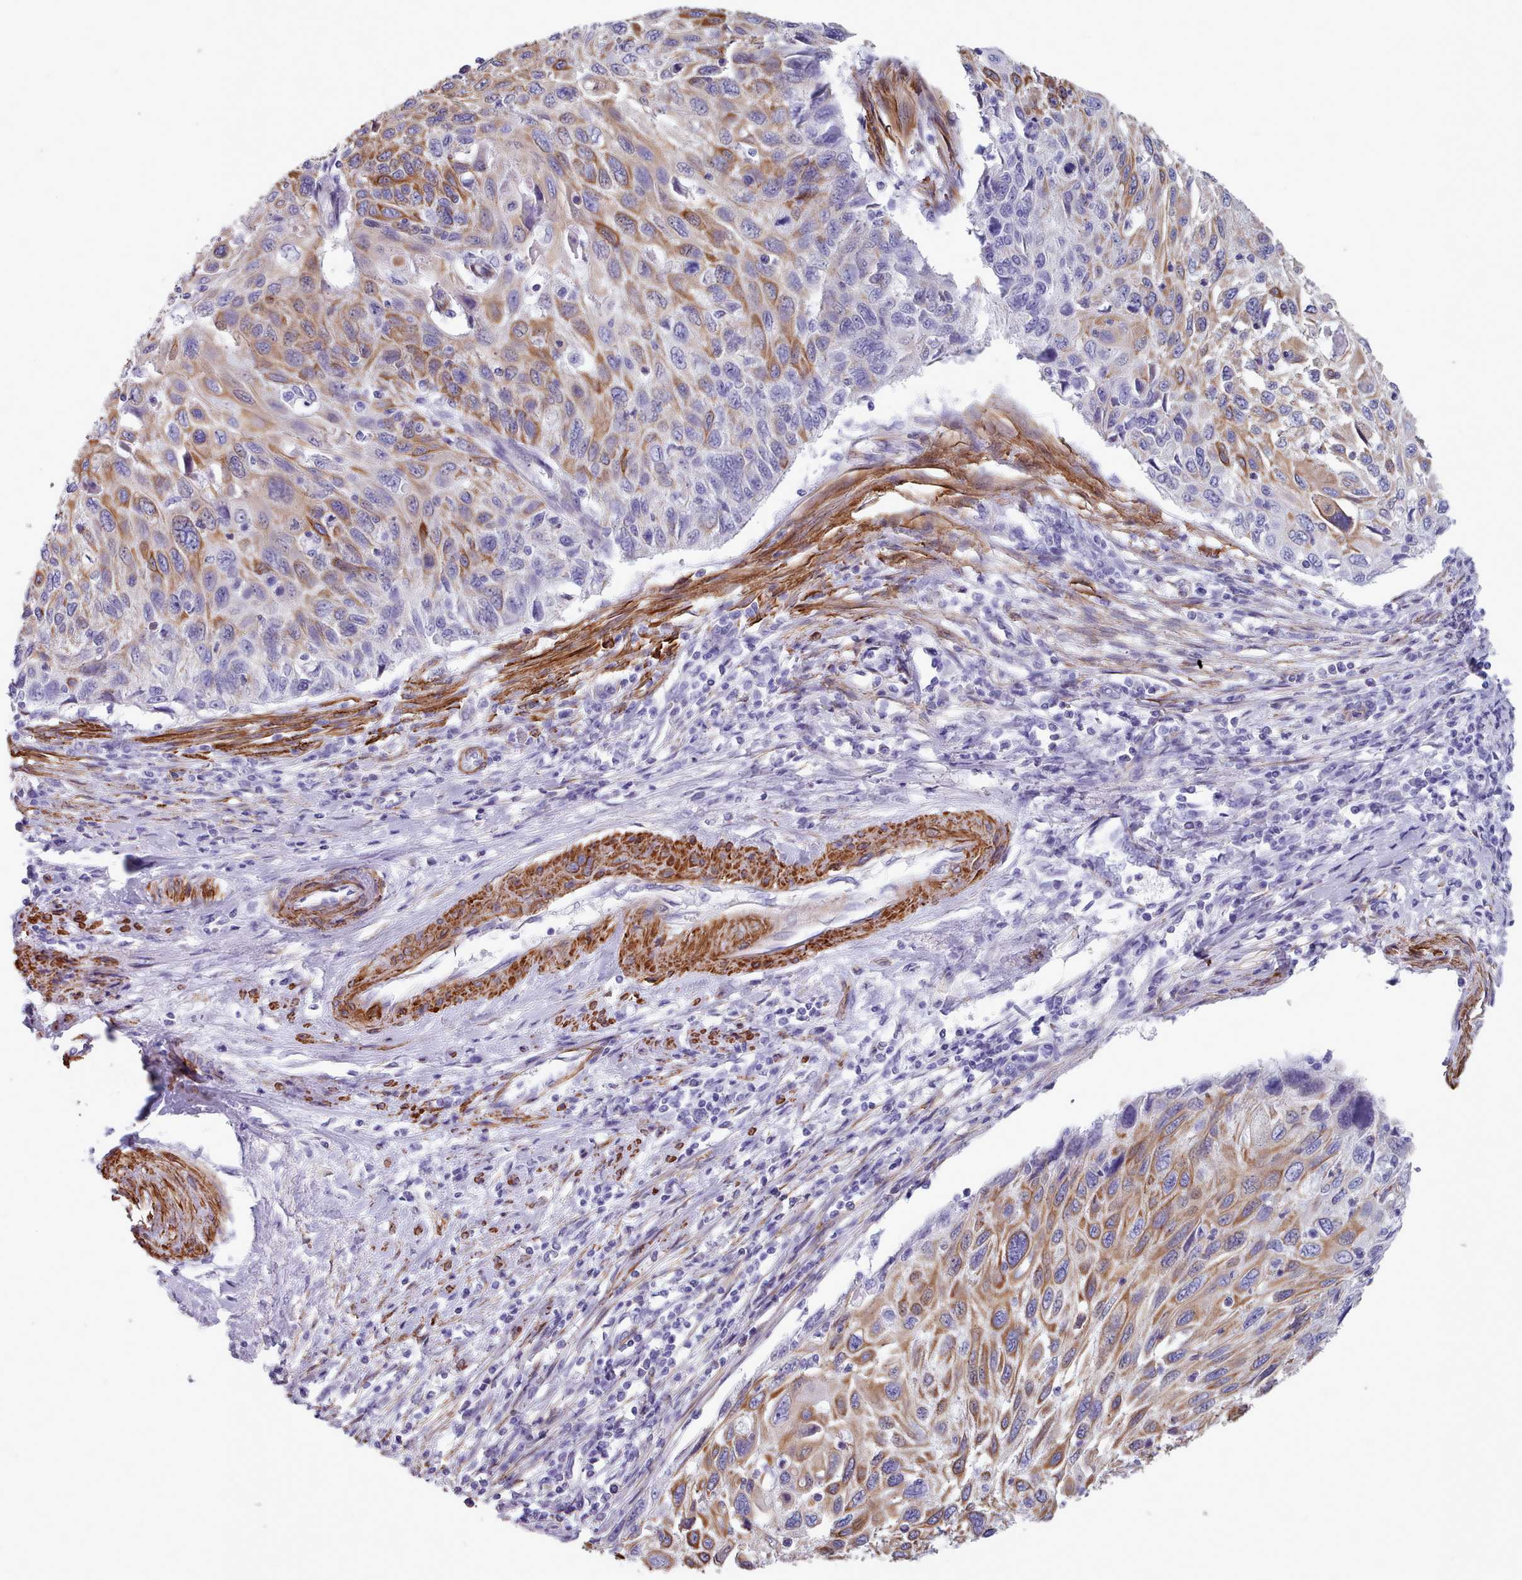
{"staining": {"intensity": "moderate", "quantity": "25%-75%", "location": "cytoplasmic/membranous"}, "tissue": "cervical cancer", "cell_type": "Tumor cells", "image_type": "cancer", "snomed": [{"axis": "morphology", "description": "Squamous cell carcinoma, NOS"}, {"axis": "topography", "description": "Cervix"}], "caption": "Protein staining of cervical cancer (squamous cell carcinoma) tissue displays moderate cytoplasmic/membranous positivity in approximately 25%-75% of tumor cells.", "gene": "FPGS", "patient": {"sex": "female", "age": 70}}